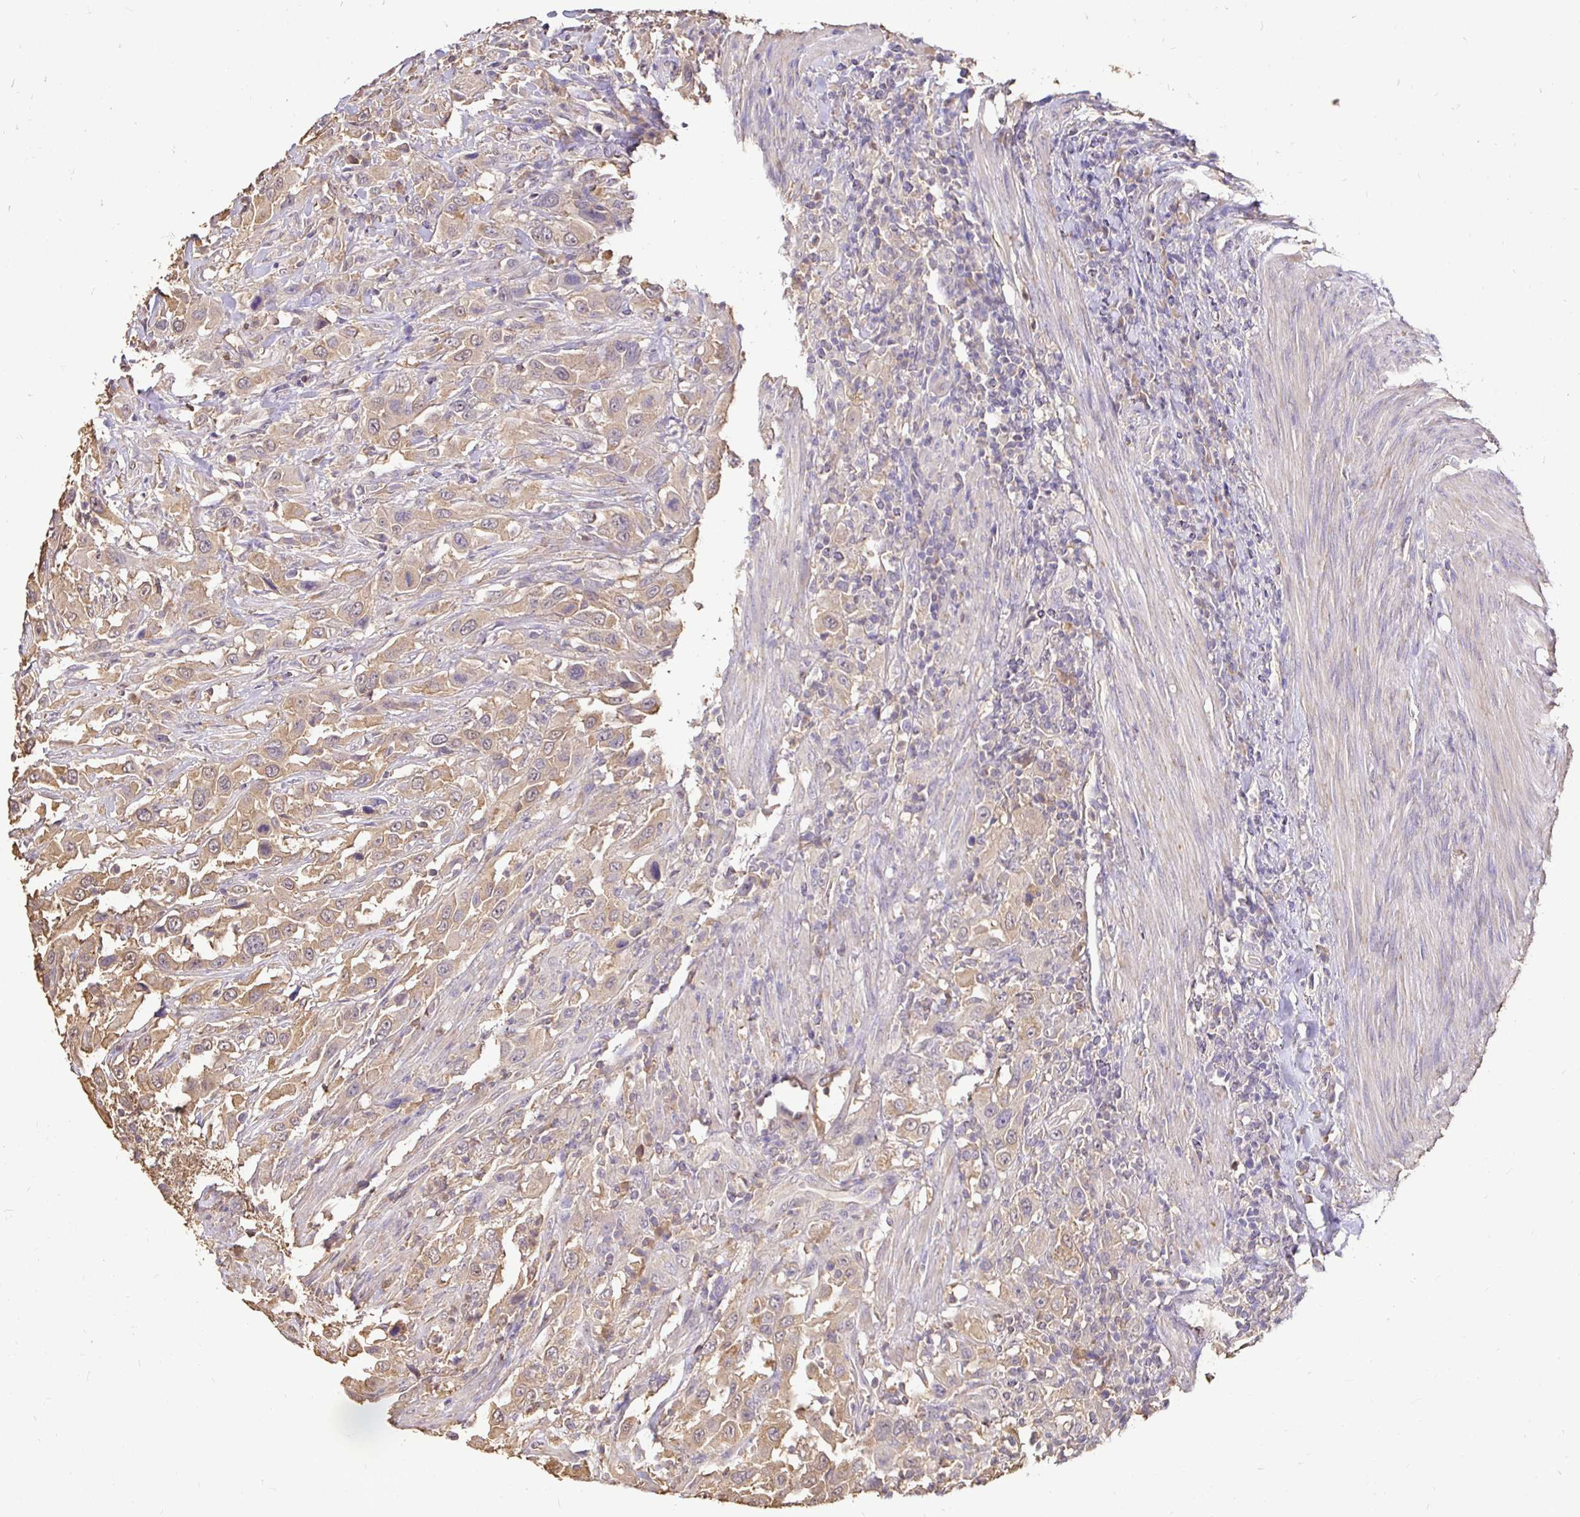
{"staining": {"intensity": "weak", "quantity": ">75%", "location": "cytoplasmic/membranous"}, "tissue": "urothelial cancer", "cell_type": "Tumor cells", "image_type": "cancer", "snomed": [{"axis": "morphology", "description": "Urothelial carcinoma, High grade"}, {"axis": "topography", "description": "Urinary bladder"}], "caption": "High-grade urothelial carcinoma was stained to show a protein in brown. There is low levels of weak cytoplasmic/membranous expression in about >75% of tumor cells.", "gene": "MAPK8IP3", "patient": {"sex": "male", "age": 61}}